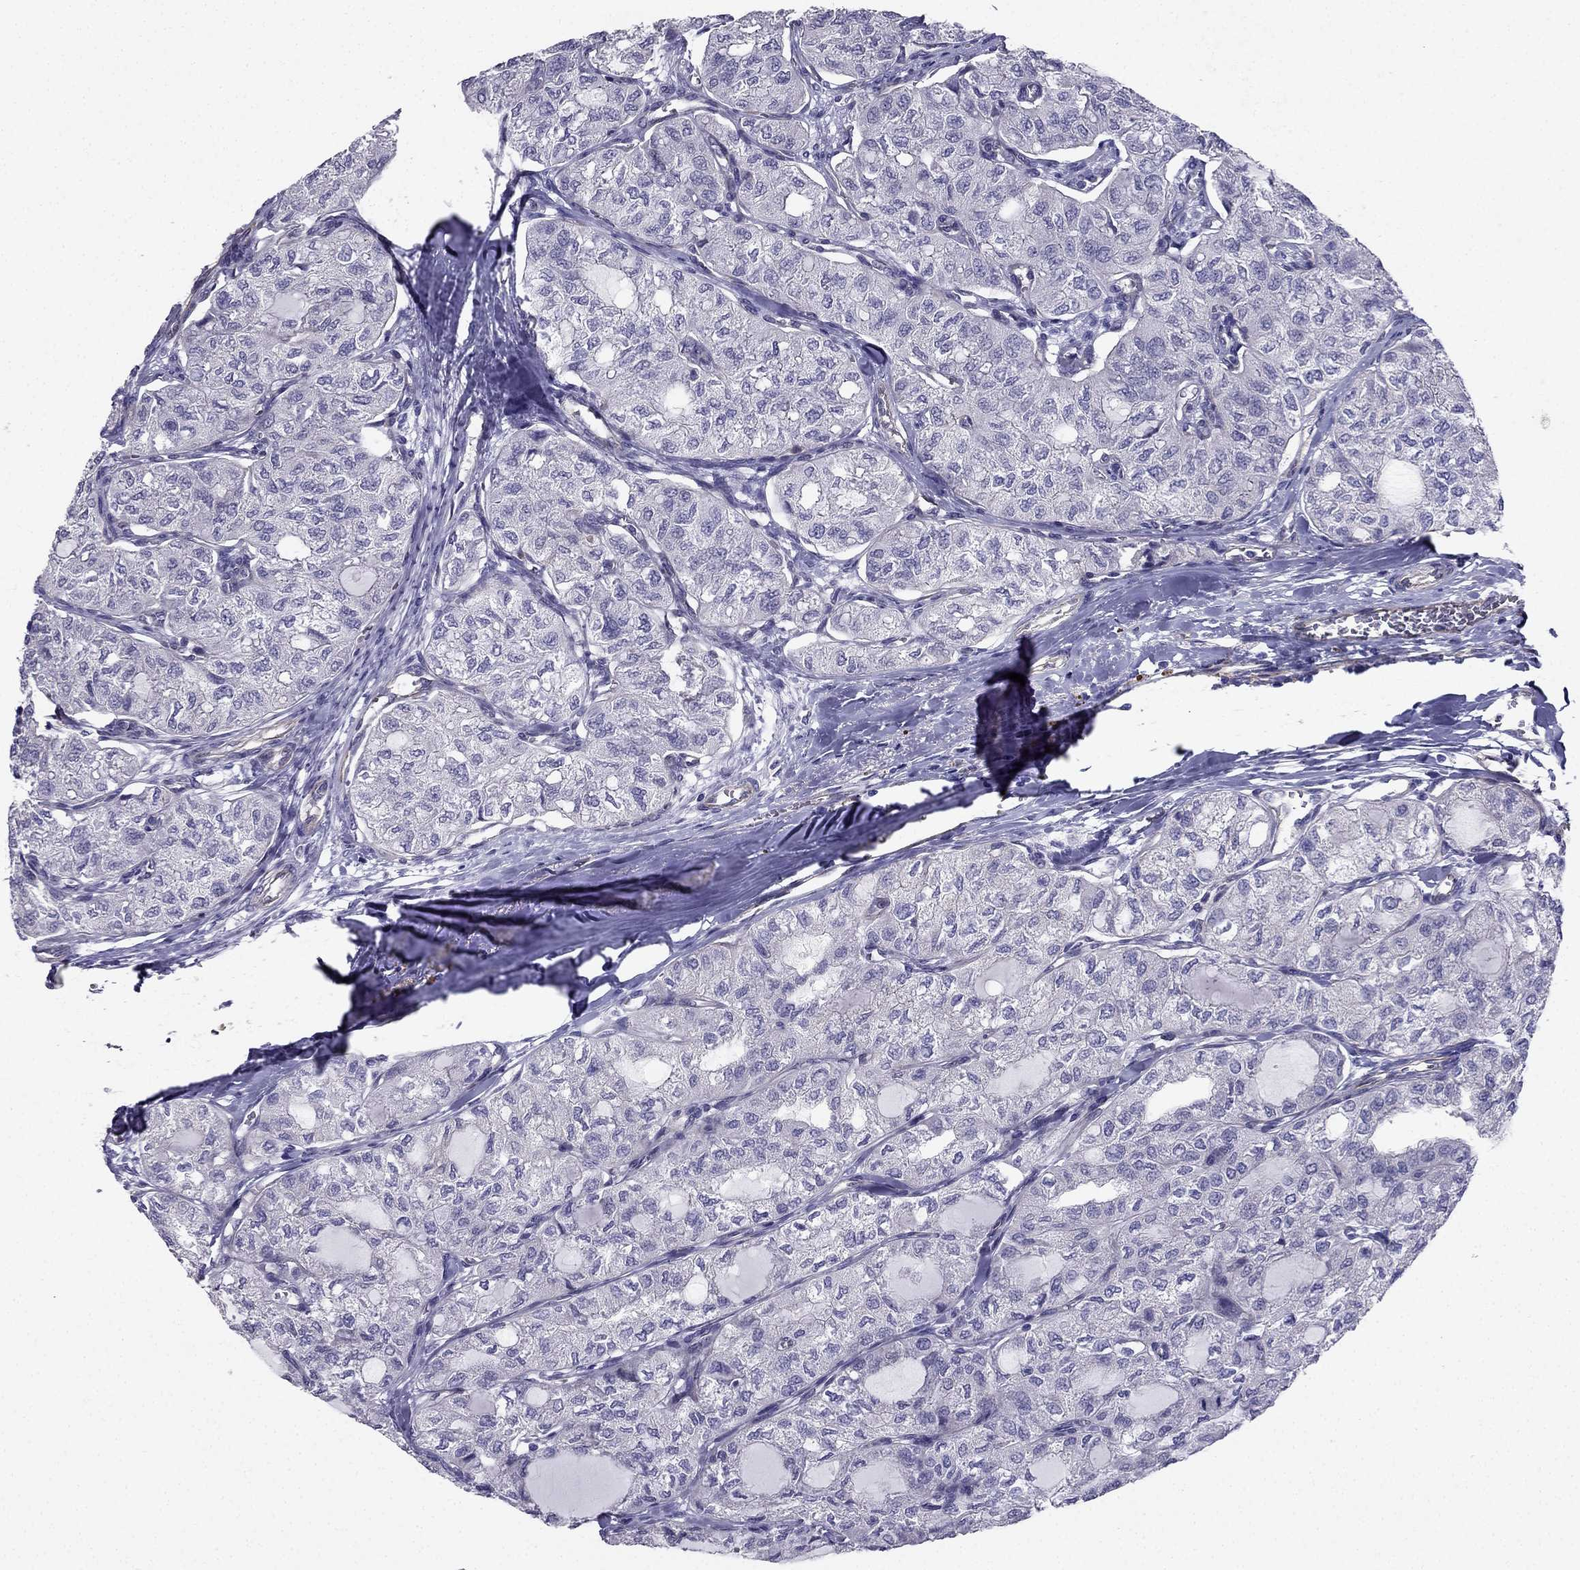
{"staining": {"intensity": "negative", "quantity": "none", "location": "none"}, "tissue": "thyroid cancer", "cell_type": "Tumor cells", "image_type": "cancer", "snomed": [{"axis": "morphology", "description": "Follicular adenoma carcinoma, NOS"}, {"axis": "topography", "description": "Thyroid gland"}], "caption": "Protein analysis of thyroid cancer (follicular adenoma carcinoma) displays no significant staining in tumor cells. (DAB IHC with hematoxylin counter stain).", "gene": "ENOX1", "patient": {"sex": "male", "age": 75}}